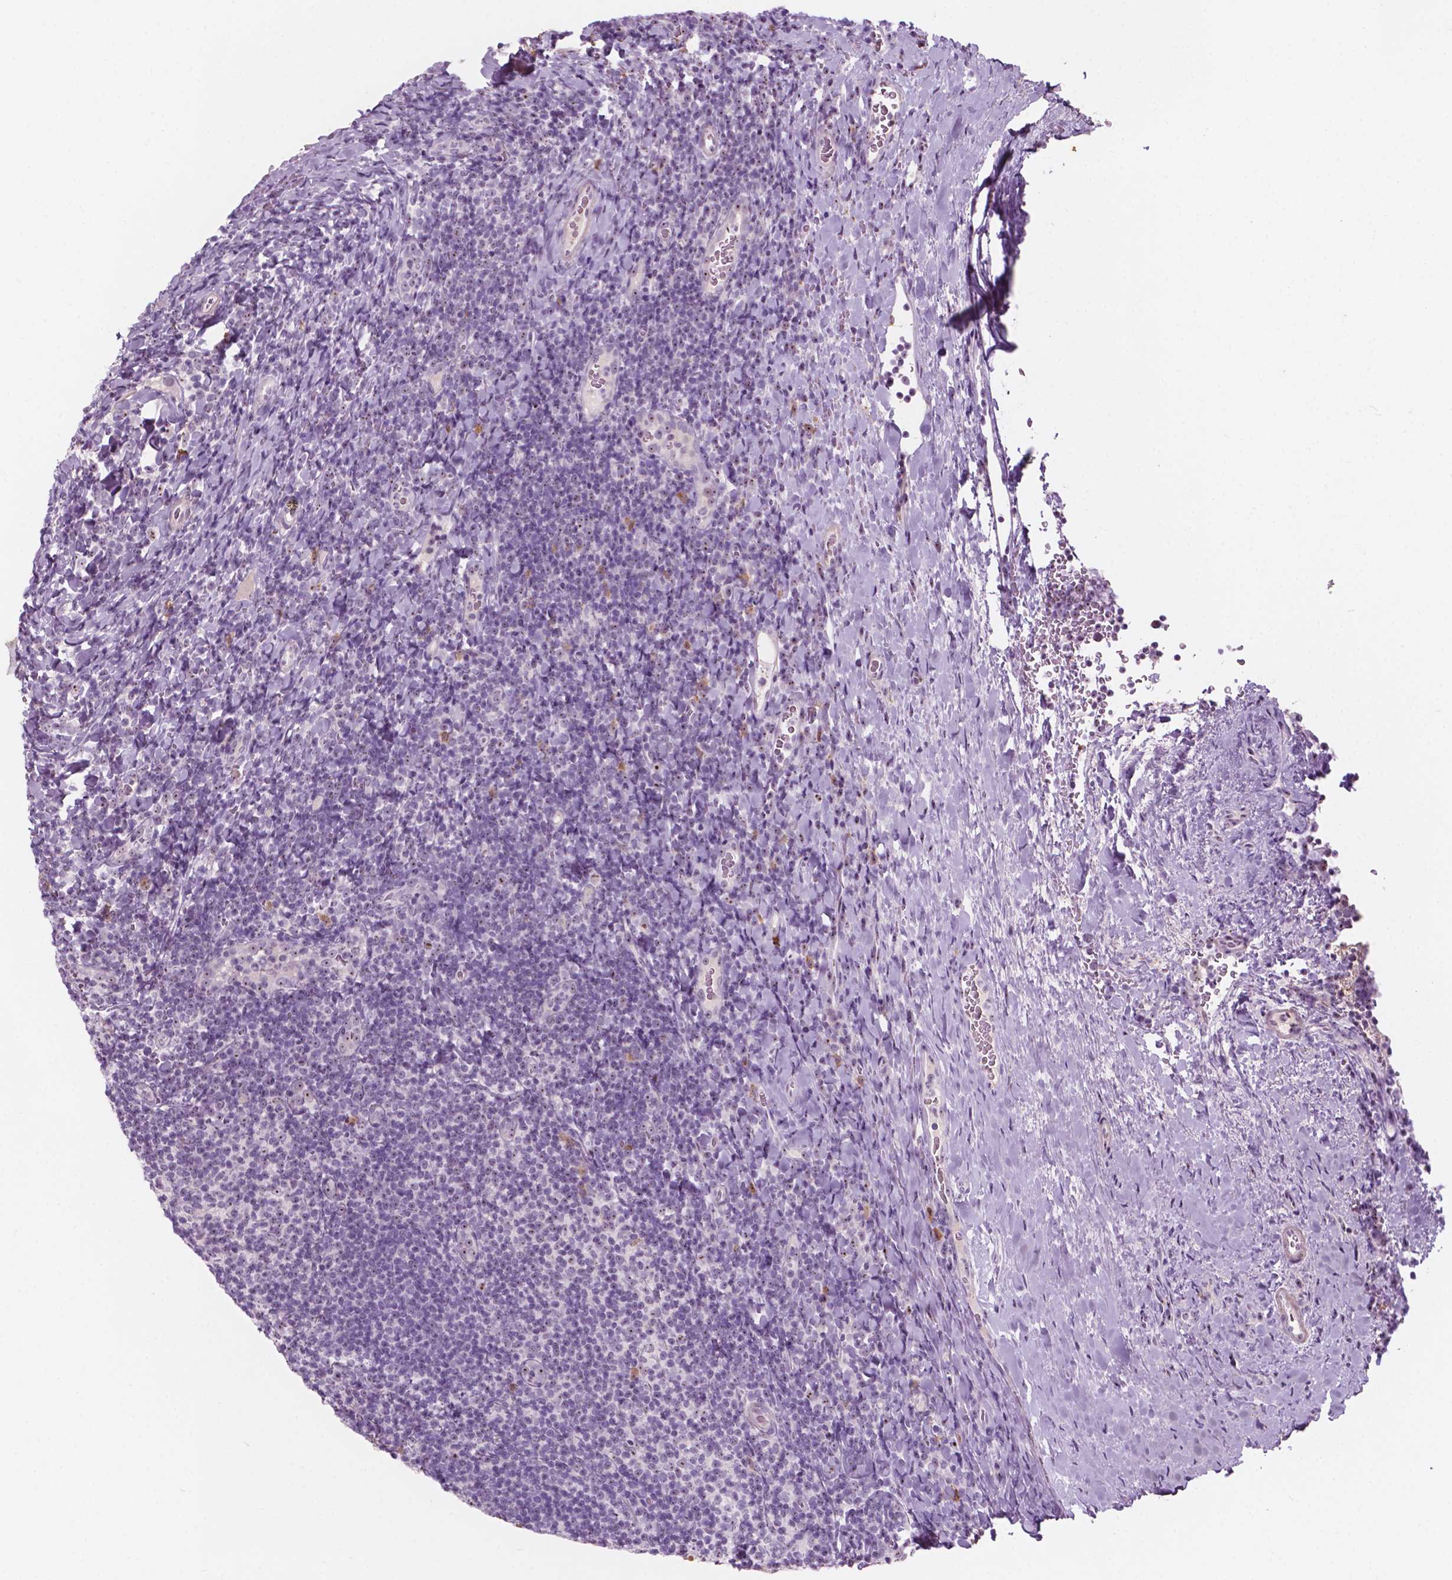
{"staining": {"intensity": "strong", "quantity": "<25%", "location": "nuclear"}, "tissue": "tonsil", "cell_type": "Germinal center cells", "image_type": "normal", "snomed": [{"axis": "morphology", "description": "Normal tissue, NOS"}, {"axis": "topography", "description": "Tonsil"}], "caption": "Immunohistochemistry image of normal human tonsil stained for a protein (brown), which reveals medium levels of strong nuclear positivity in approximately <25% of germinal center cells.", "gene": "ZNF853", "patient": {"sex": "male", "age": 17}}